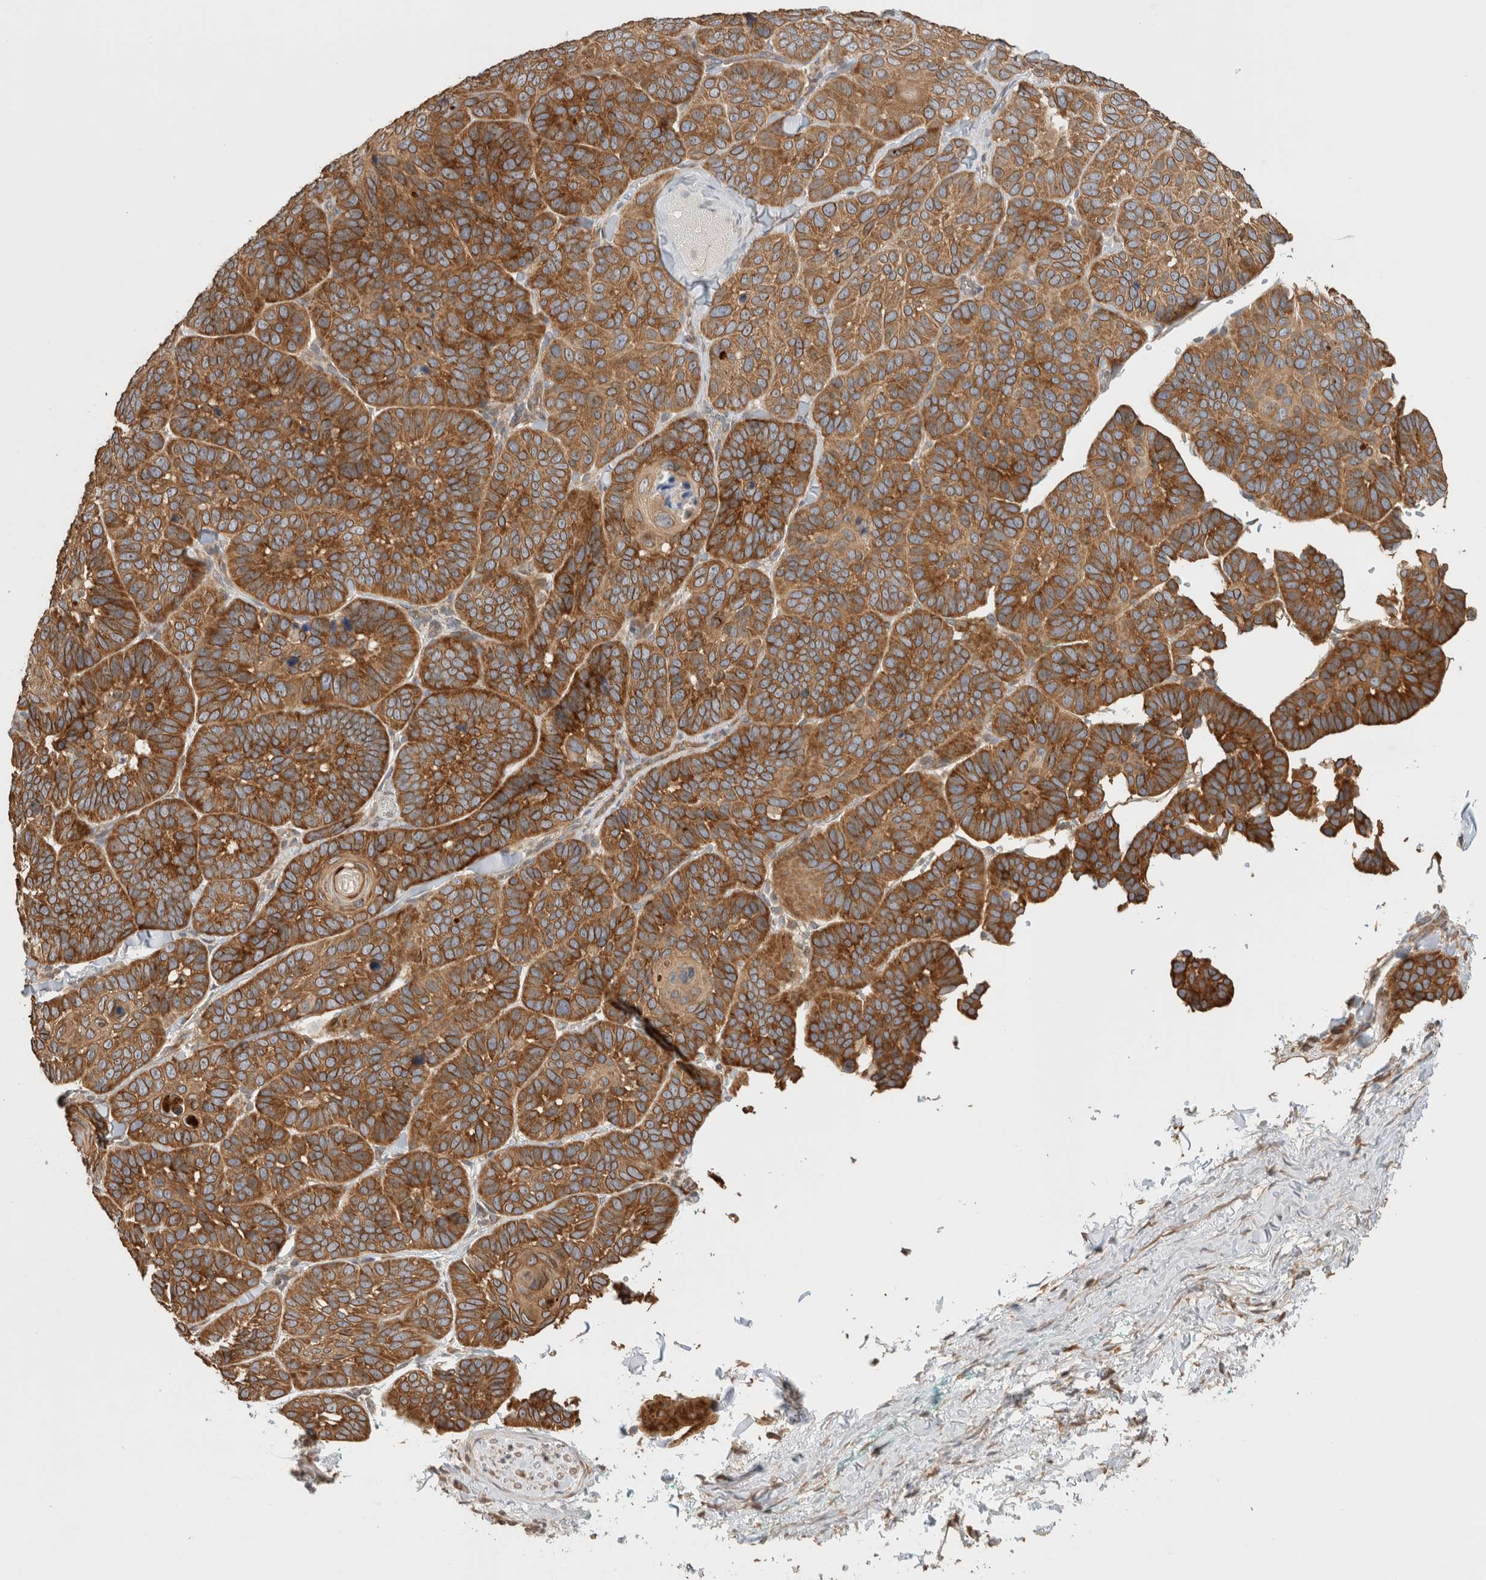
{"staining": {"intensity": "strong", "quantity": ">75%", "location": "cytoplasmic/membranous"}, "tissue": "skin cancer", "cell_type": "Tumor cells", "image_type": "cancer", "snomed": [{"axis": "morphology", "description": "Basal cell carcinoma"}, {"axis": "topography", "description": "Skin"}], "caption": "About >75% of tumor cells in skin cancer (basal cell carcinoma) display strong cytoplasmic/membranous protein positivity as visualized by brown immunohistochemical staining.", "gene": "PUM1", "patient": {"sex": "male", "age": 62}}